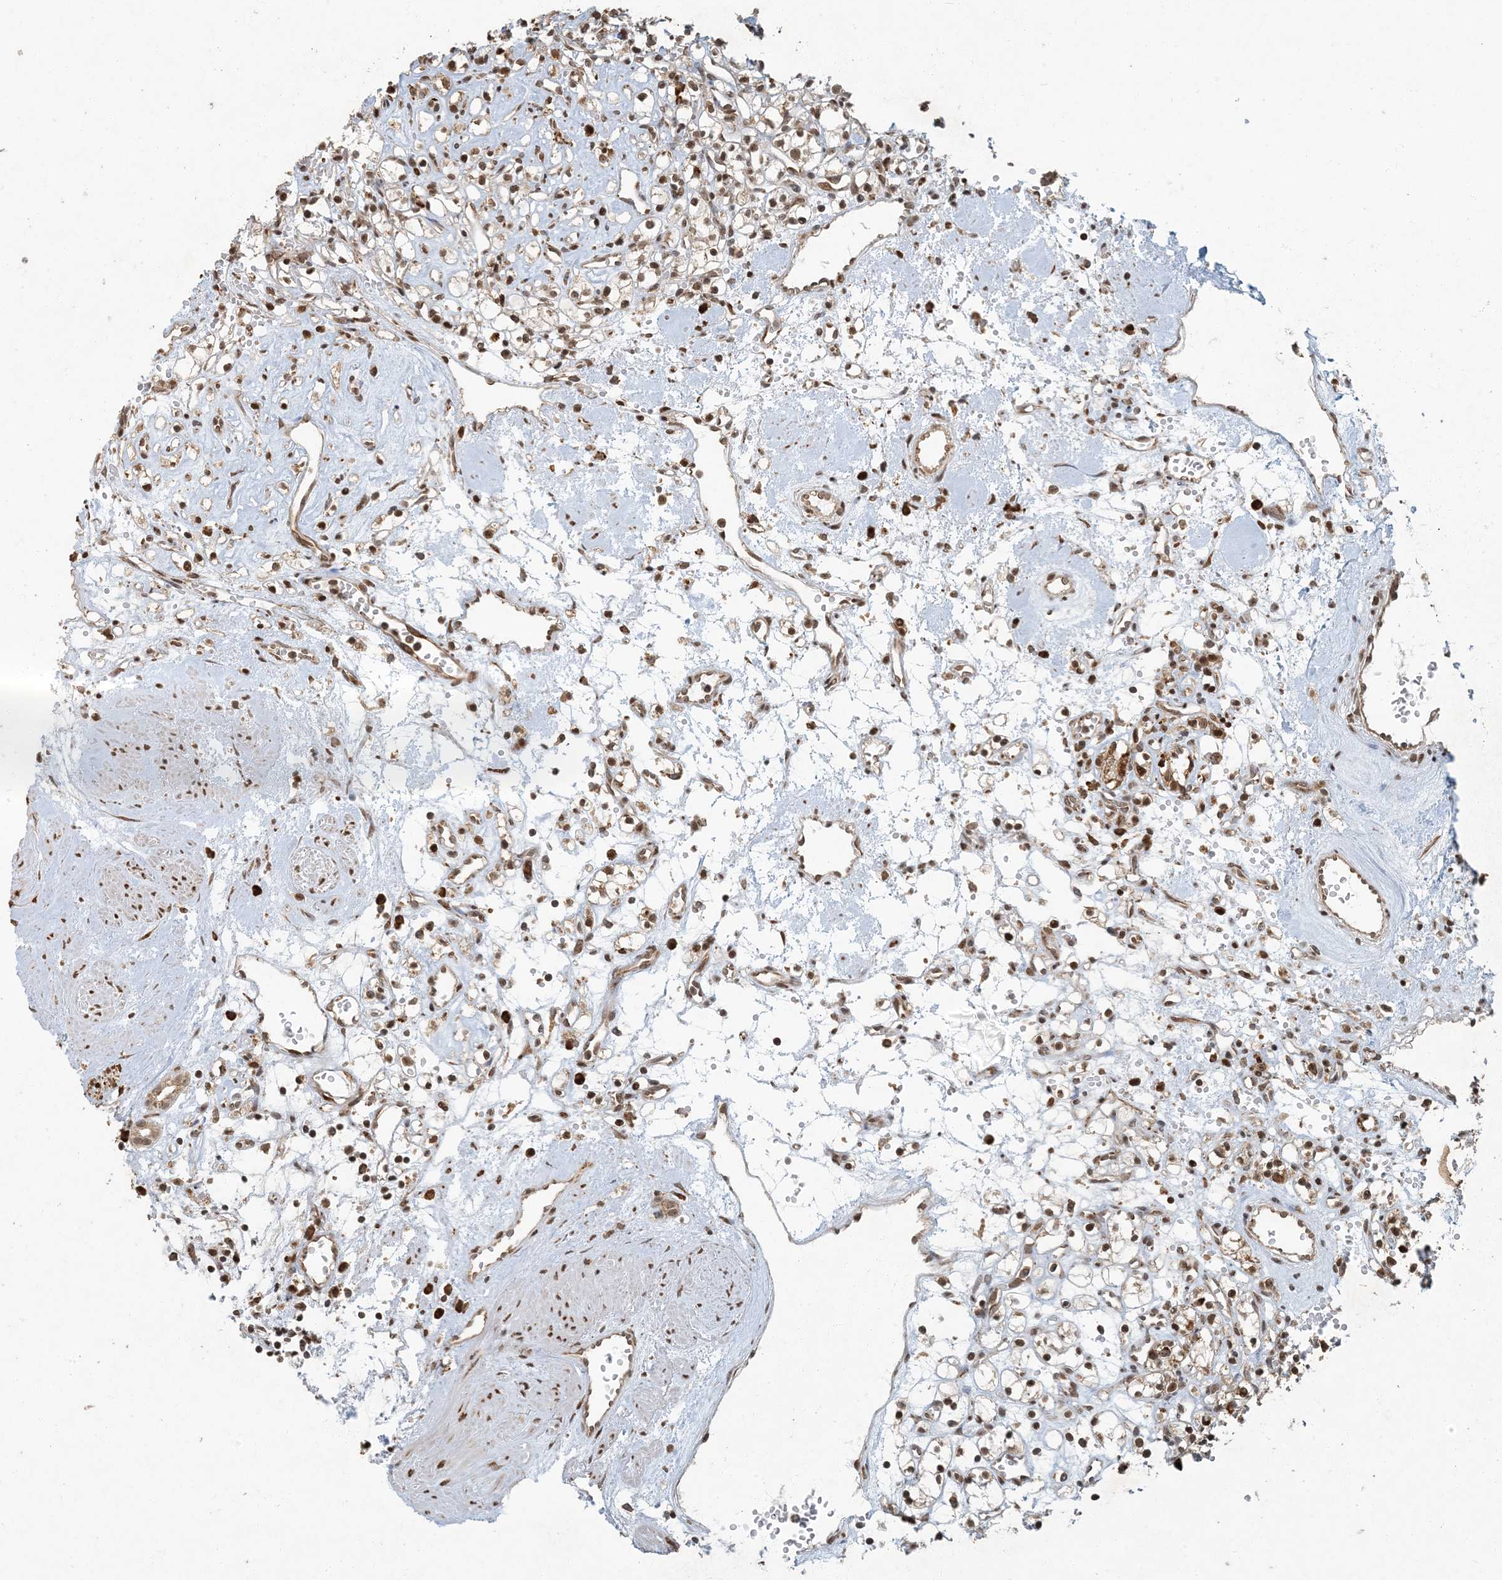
{"staining": {"intensity": "strong", "quantity": ">75%", "location": "nuclear"}, "tissue": "renal cancer", "cell_type": "Tumor cells", "image_type": "cancer", "snomed": [{"axis": "morphology", "description": "Adenocarcinoma, NOS"}, {"axis": "topography", "description": "Kidney"}], "caption": "A photomicrograph of renal adenocarcinoma stained for a protein displays strong nuclear brown staining in tumor cells.", "gene": "AK9", "patient": {"sex": "female", "age": 59}}